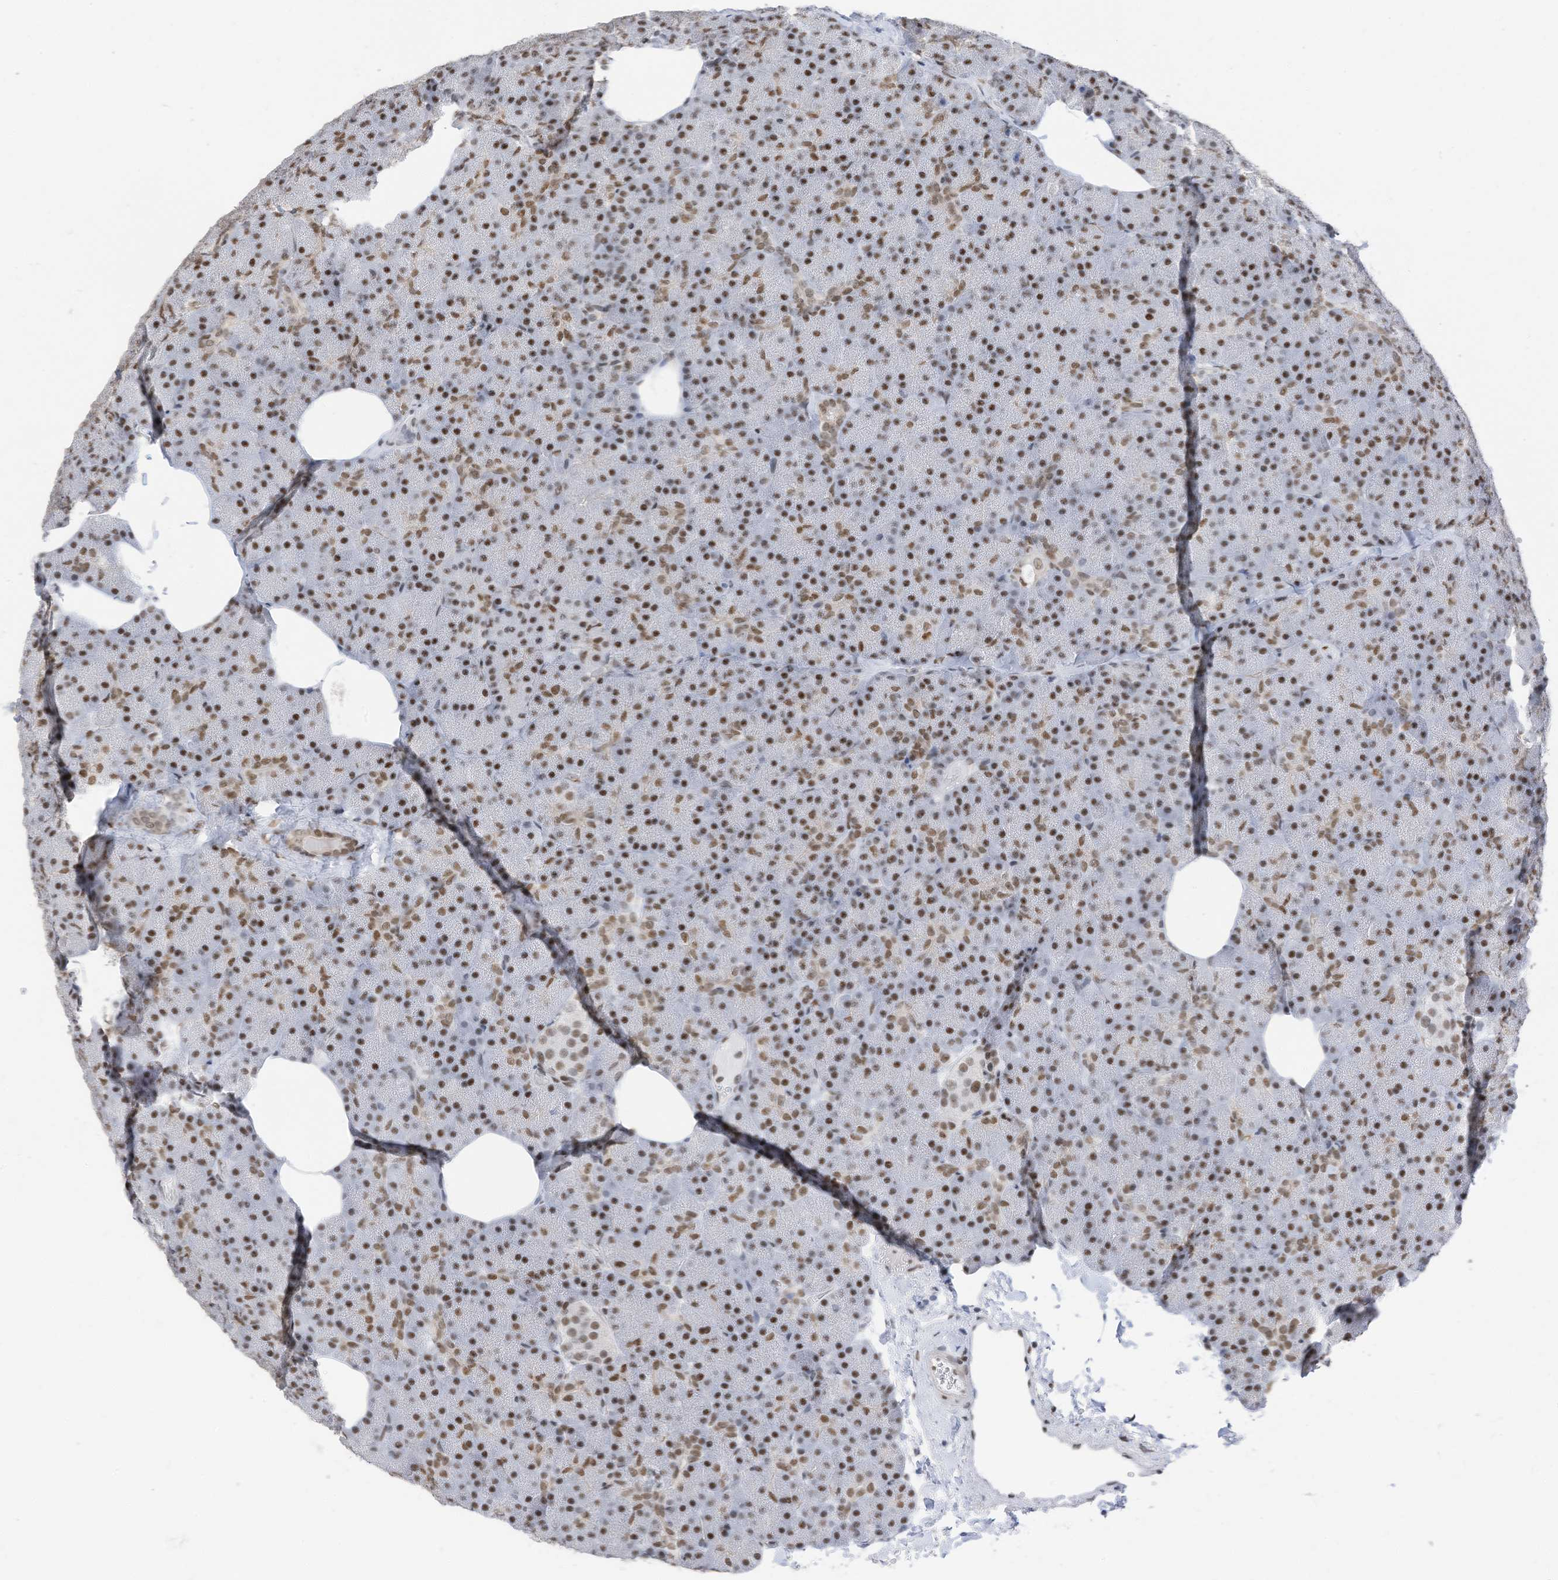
{"staining": {"intensity": "moderate", "quantity": ">75%", "location": "nuclear"}, "tissue": "pancreas", "cell_type": "Exocrine glandular cells", "image_type": "normal", "snomed": [{"axis": "morphology", "description": "Normal tissue, NOS"}, {"axis": "morphology", "description": "Carcinoid, malignant, NOS"}, {"axis": "topography", "description": "Pancreas"}], "caption": "A brown stain labels moderate nuclear expression of a protein in exocrine glandular cells of normal pancreas. (Stains: DAB (3,3'-diaminobenzidine) in brown, nuclei in blue, Microscopy: brightfield microscopy at high magnification).", "gene": "KHSRP", "patient": {"sex": "female", "age": 35}}